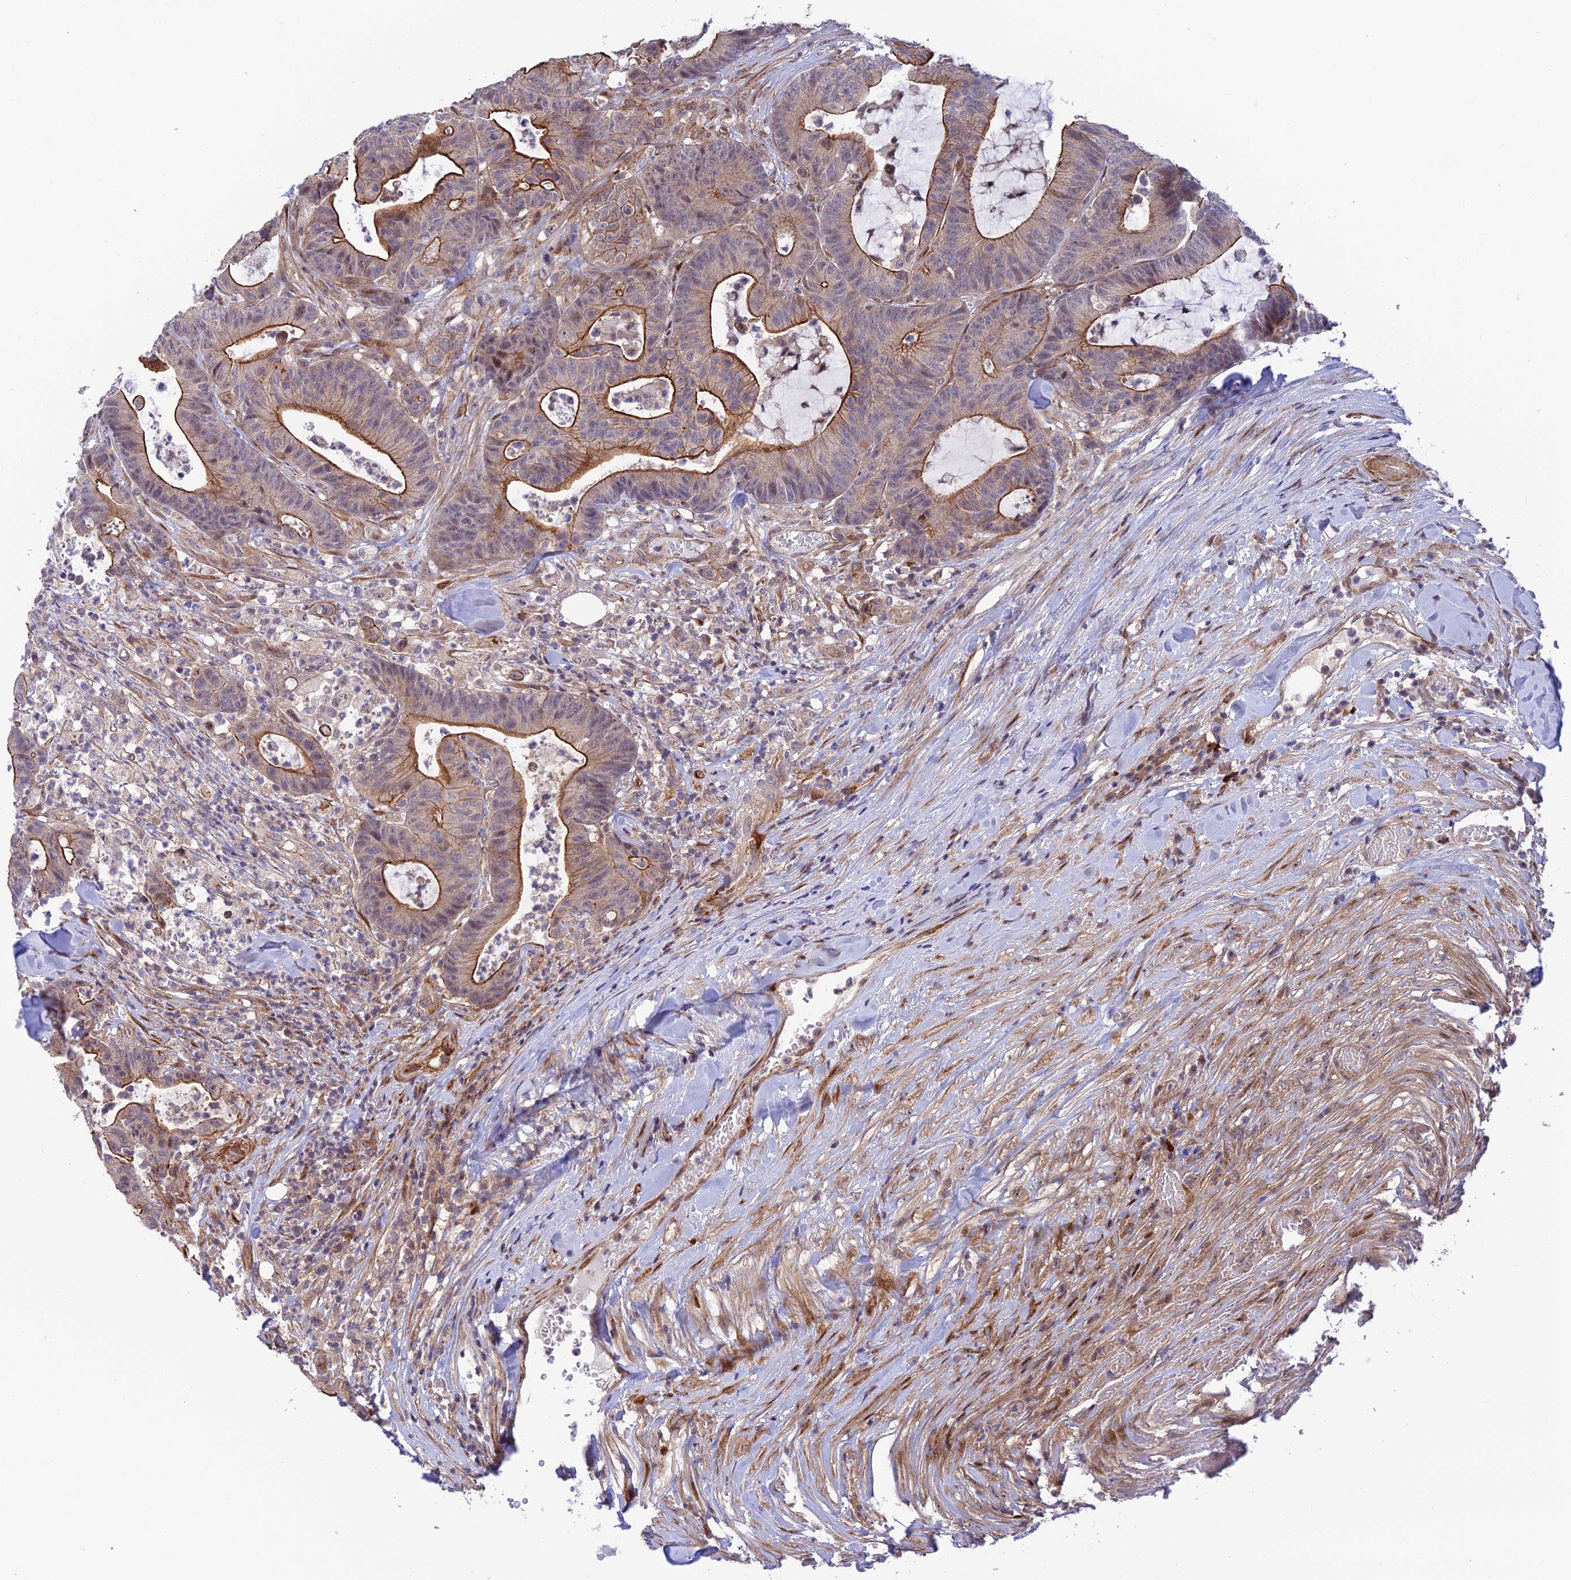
{"staining": {"intensity": "strong", "quantity": "25%-75%", "location": "cytoplasmic/membranous"}, "tissue": "colorectal cancer", "cell_type": "Tumor cells", "image_type": "cancer", "snomed": [{"axis": "morphology", "description": "Adenocarcinoma, NOS"}, {"axis": "topography", "description": "Colon"}], "caption": "Adenocarcinoma (colorectal) stained for a protein demonstrates strong cytoplasmic/membranous positivity in tumor cells.", "gene": "ZNF584", "patient": {"sex": "female", "age": 84}}